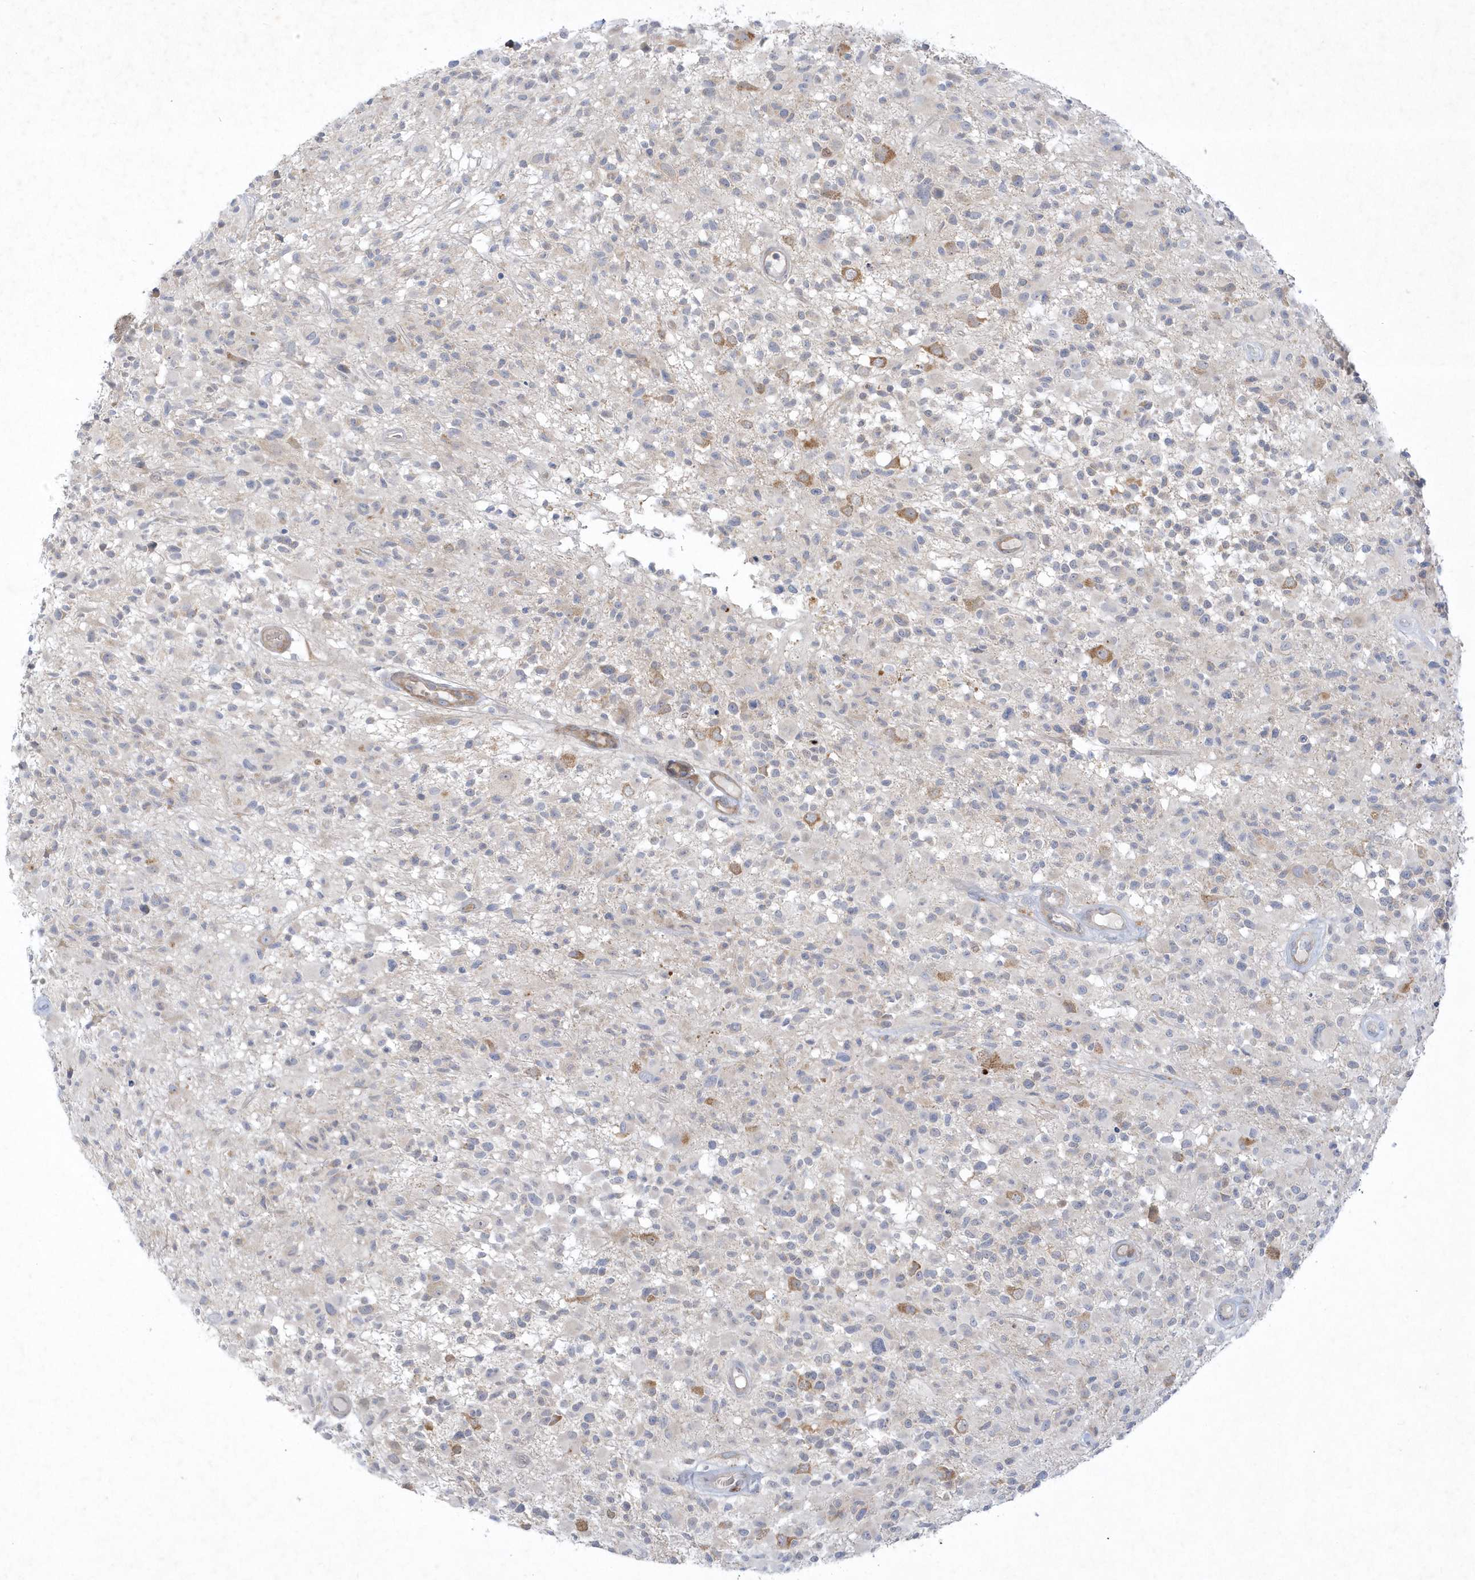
{"staining": {"intensity": "negative", "quantity": "none", "location": "none"}, "tissue": "glioma", "cell_type": "Tumor cells", "image_type": "cancer", "snomed": [{"axis": "morphology", "description": "Glioma, malignant, High grade"}, {"axis": "morphology", "description": "Glioblastoma, NOS"}, {"axis": "topography", "description": "Brain"}], "caption": "There is no significant positivity in tumor cells of glioblastoma.", "gene": "LARS1", "patient": {"sex": "male", "age": 60}}